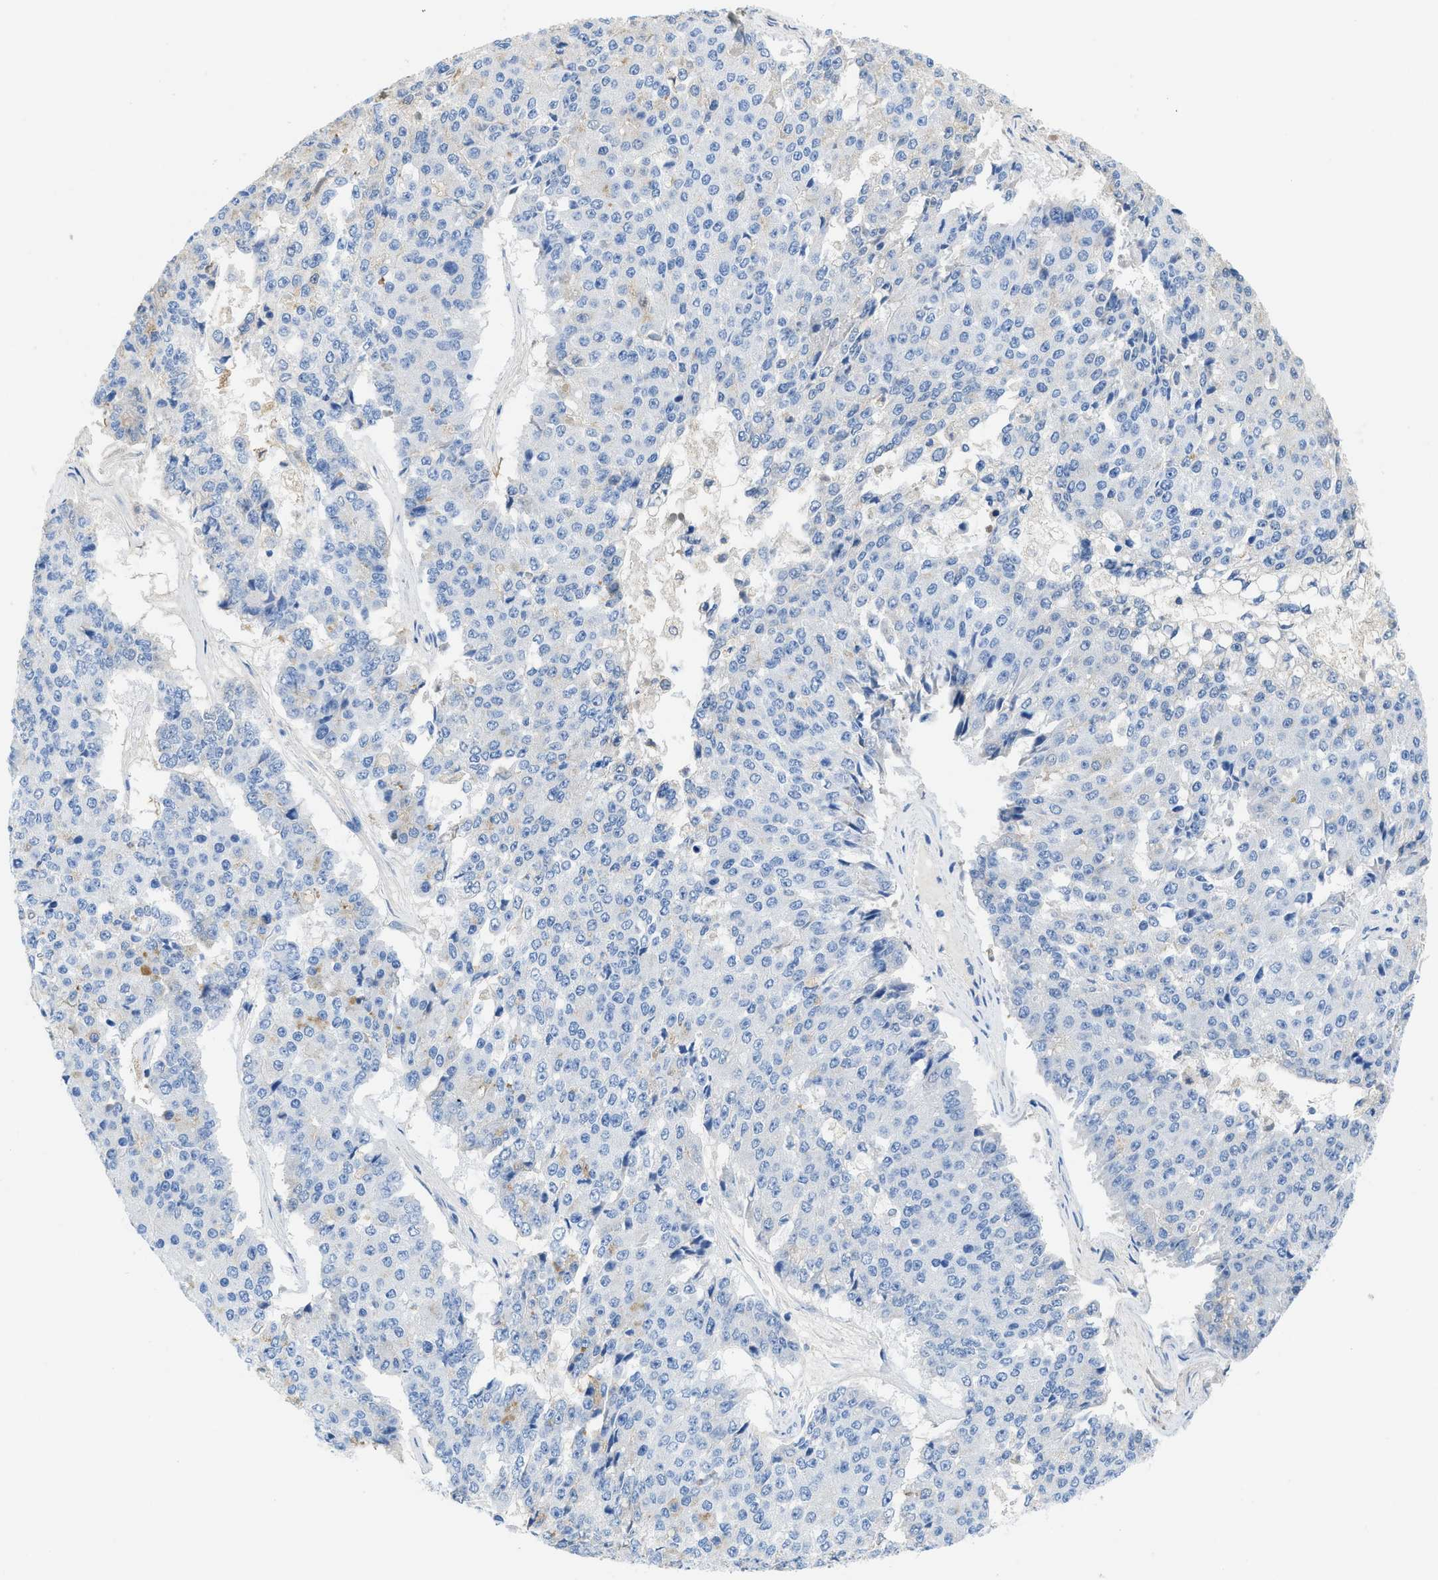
{"staining": {"intensity": "negative", "quantity": "none", "location": "none"}, "tissue": "pancreatic cancer", "cell_type": "Tumor cells", "image_type": "cancer", "snomed": [{"axis": "morphology", "description": "Adenocarcinoma, NOS"}, {"axis": "topography", "description": "Pancreas"}], "caption": "Immunohistochemical staining of human adenocarcinoma (pancreatic) exhibits no significant positivity in tumor cells.", "gene": "COL3A1", "patient": {"sex": "male", "age": 50}}